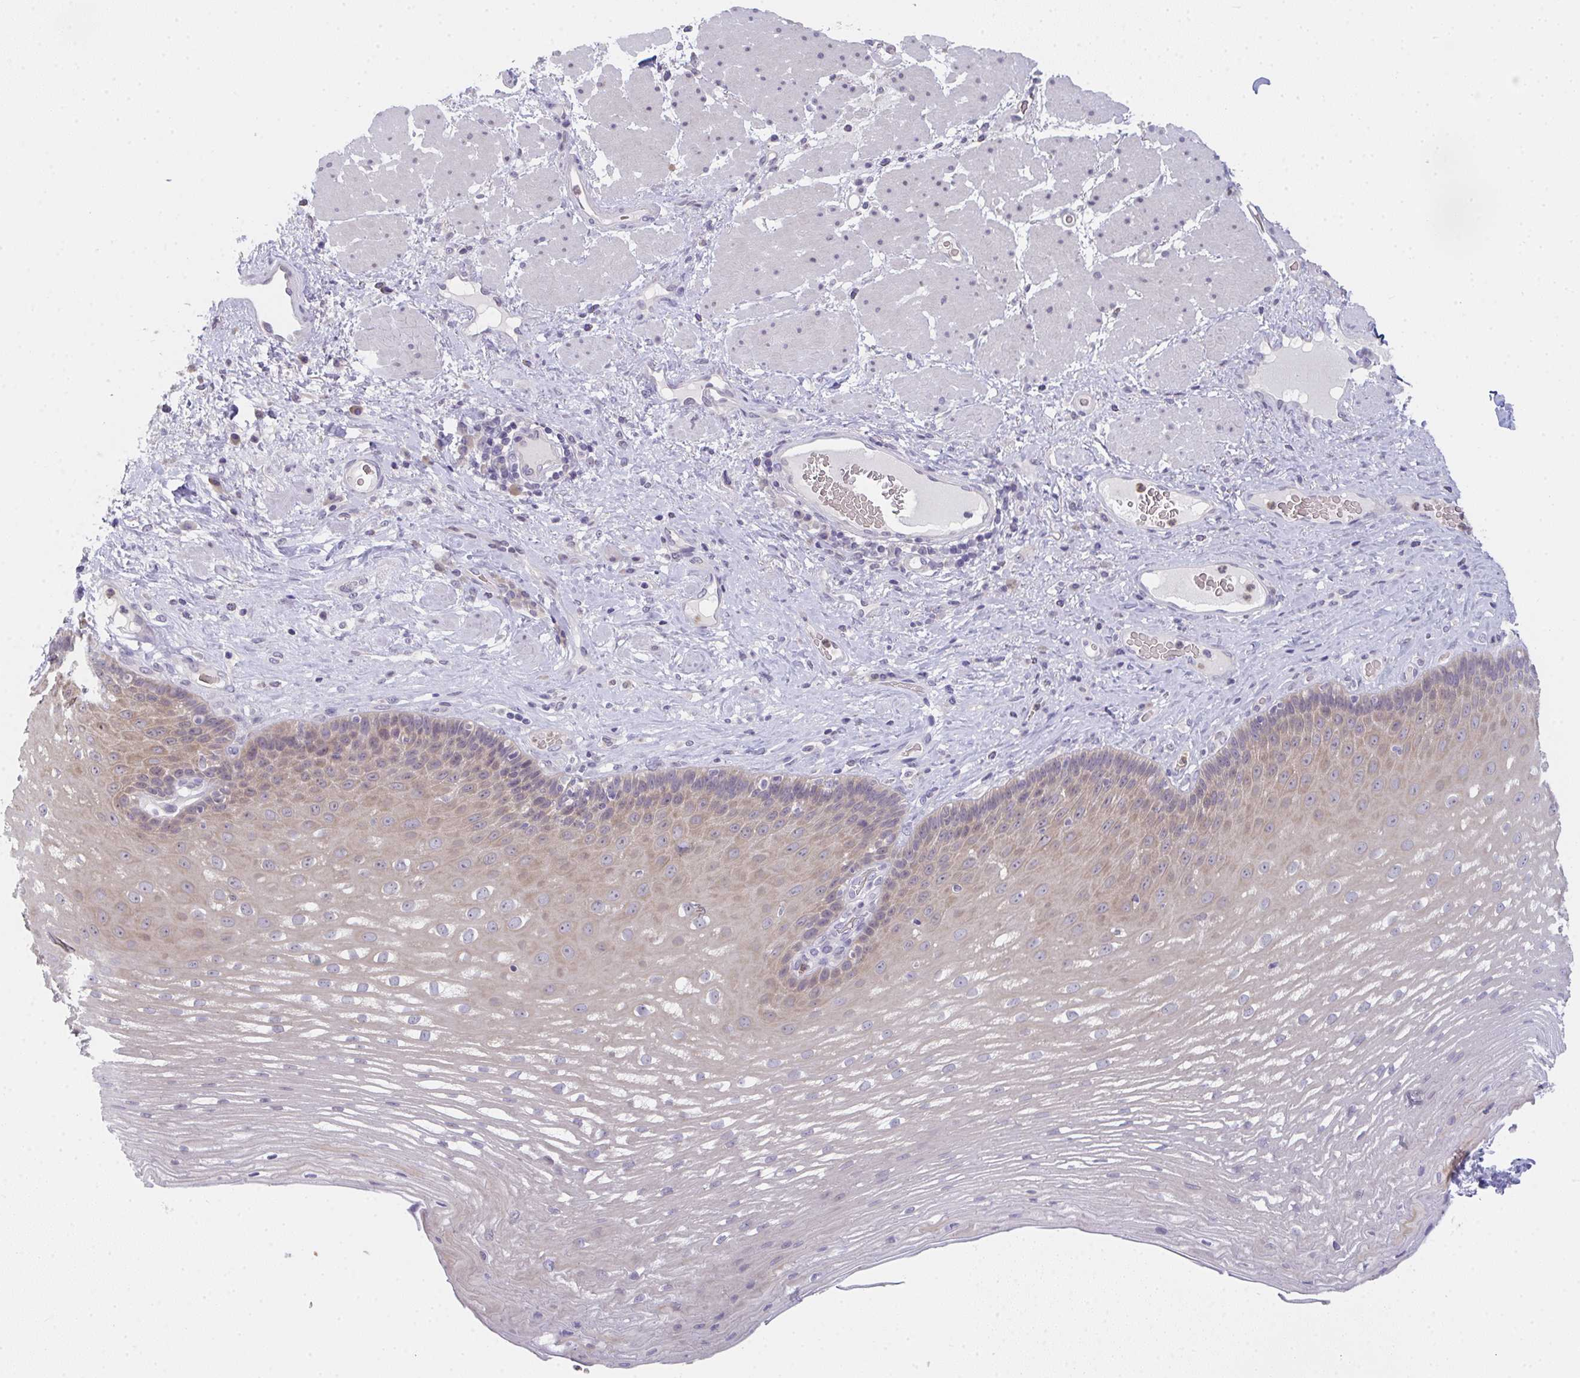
{"staining": {"intensity": "moderate", "quantity": "<25%", "location": "cytoplasmic/membranous,nuclear"}, "tissue": "esophagus", "cell_type": "Squamous epithelial cells", "image_type": "normal", "snomed": [{"axis": "morphology", "description": "Normal tissue, NOS"}, {"axis": "topography", "description": "Esophagus"}], "caption": "Squamous epithelial cells exhibit low levels of moderate cytoplasmic/membranous,nuclear expression in about <25% of cells in normal human esophagus.", "gene": "RIOK1", "patient": {"sex": "male", "age": 62}}